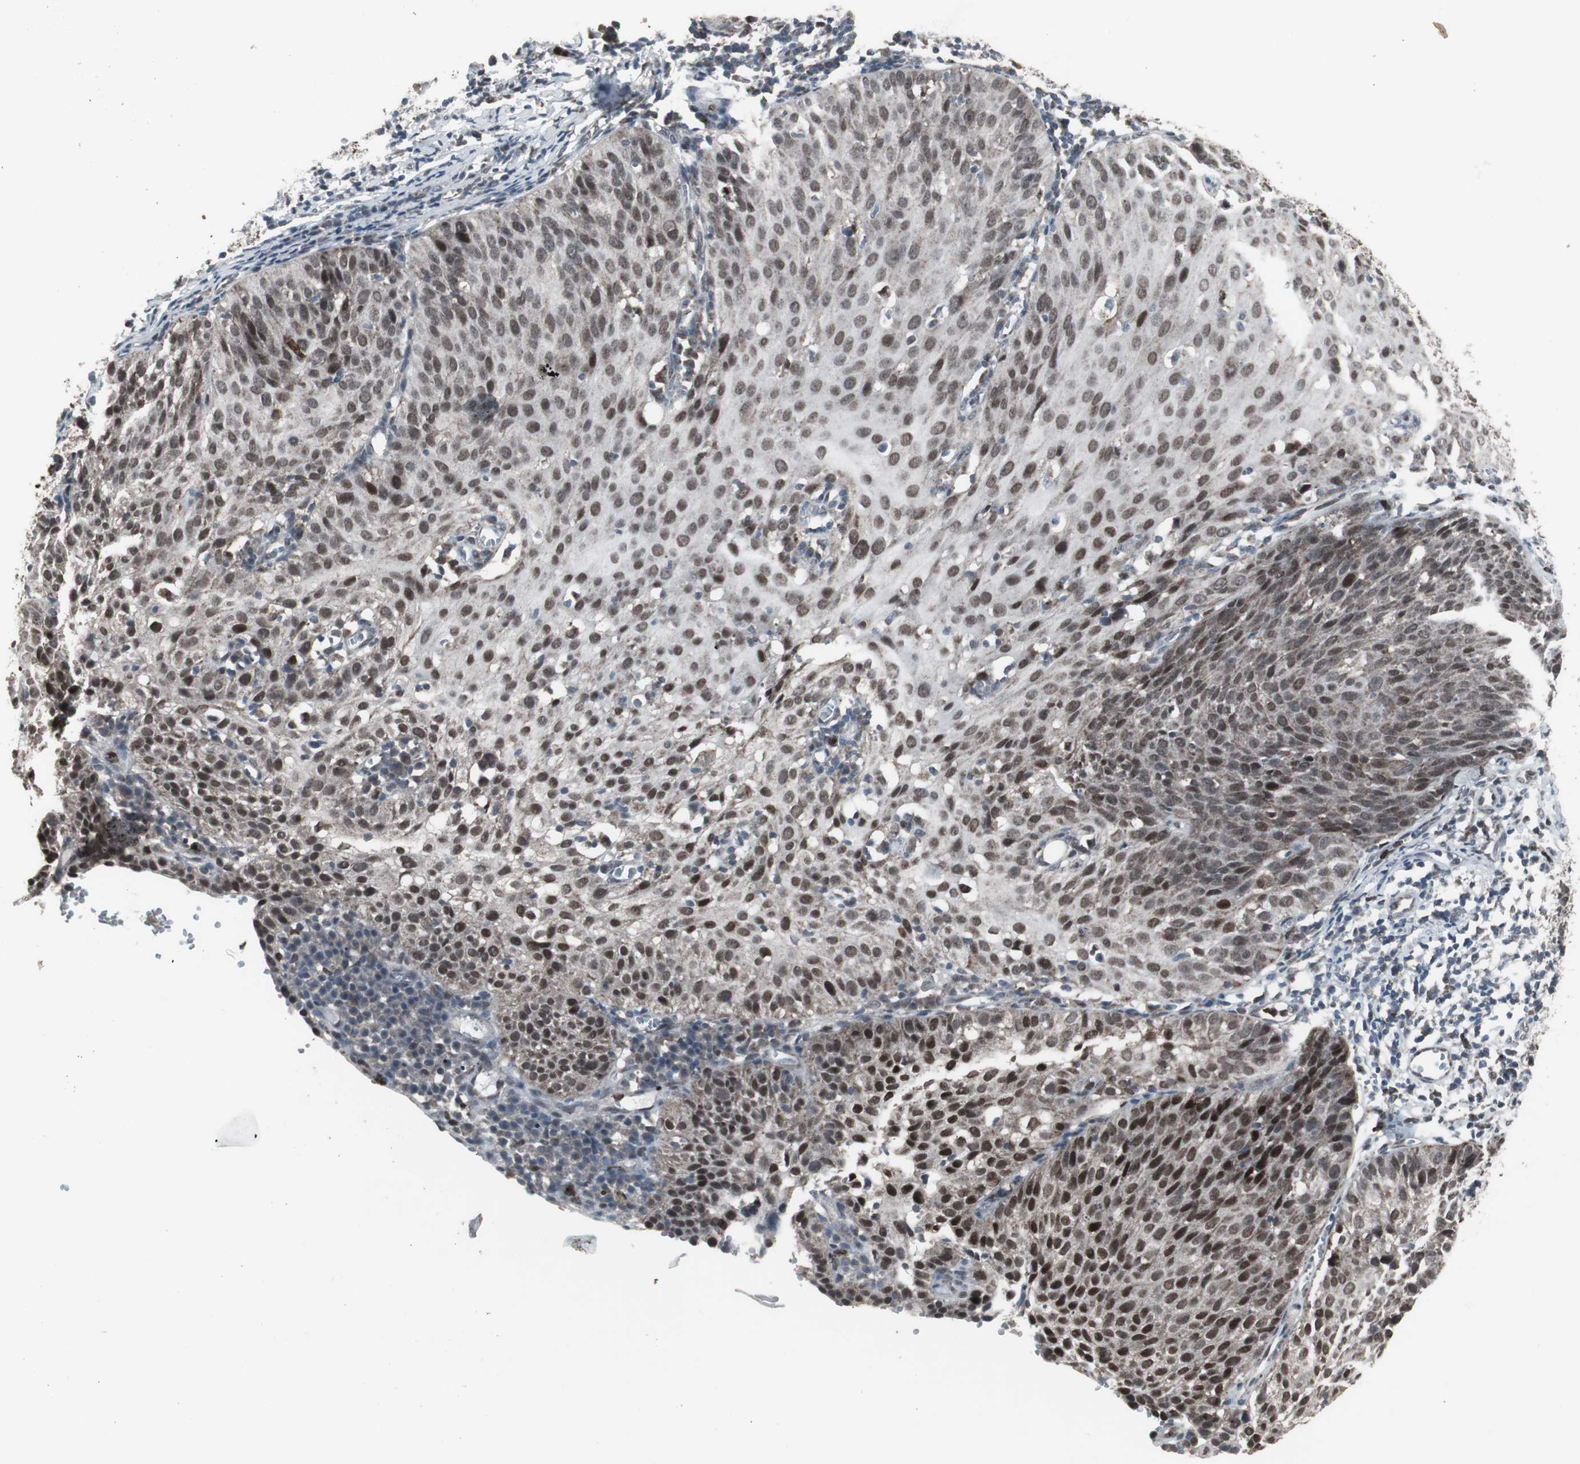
{"staining": {"intensity": "moderate", "quantity": ">75%", "location": "nuclear"}, "tissue": "cervical cancer", "cell_type": "Tumor cells", "image_type": "cancer", "snomed": [{"axis": "morphology", "description": "Squamous cell carcinoma, NOS"}, {"axis": "topography", "description": "Cervix"}], "caption": "Tumor cells exhibit moderate nuclear expression in about >75% of cells in cervical cancer (squamous cell carcinoma). (brown staining indicates protein expression, while blue staining denotes nuclei).", "gene": "RXRA", "patient": {"sex": "female", "age": 38}}